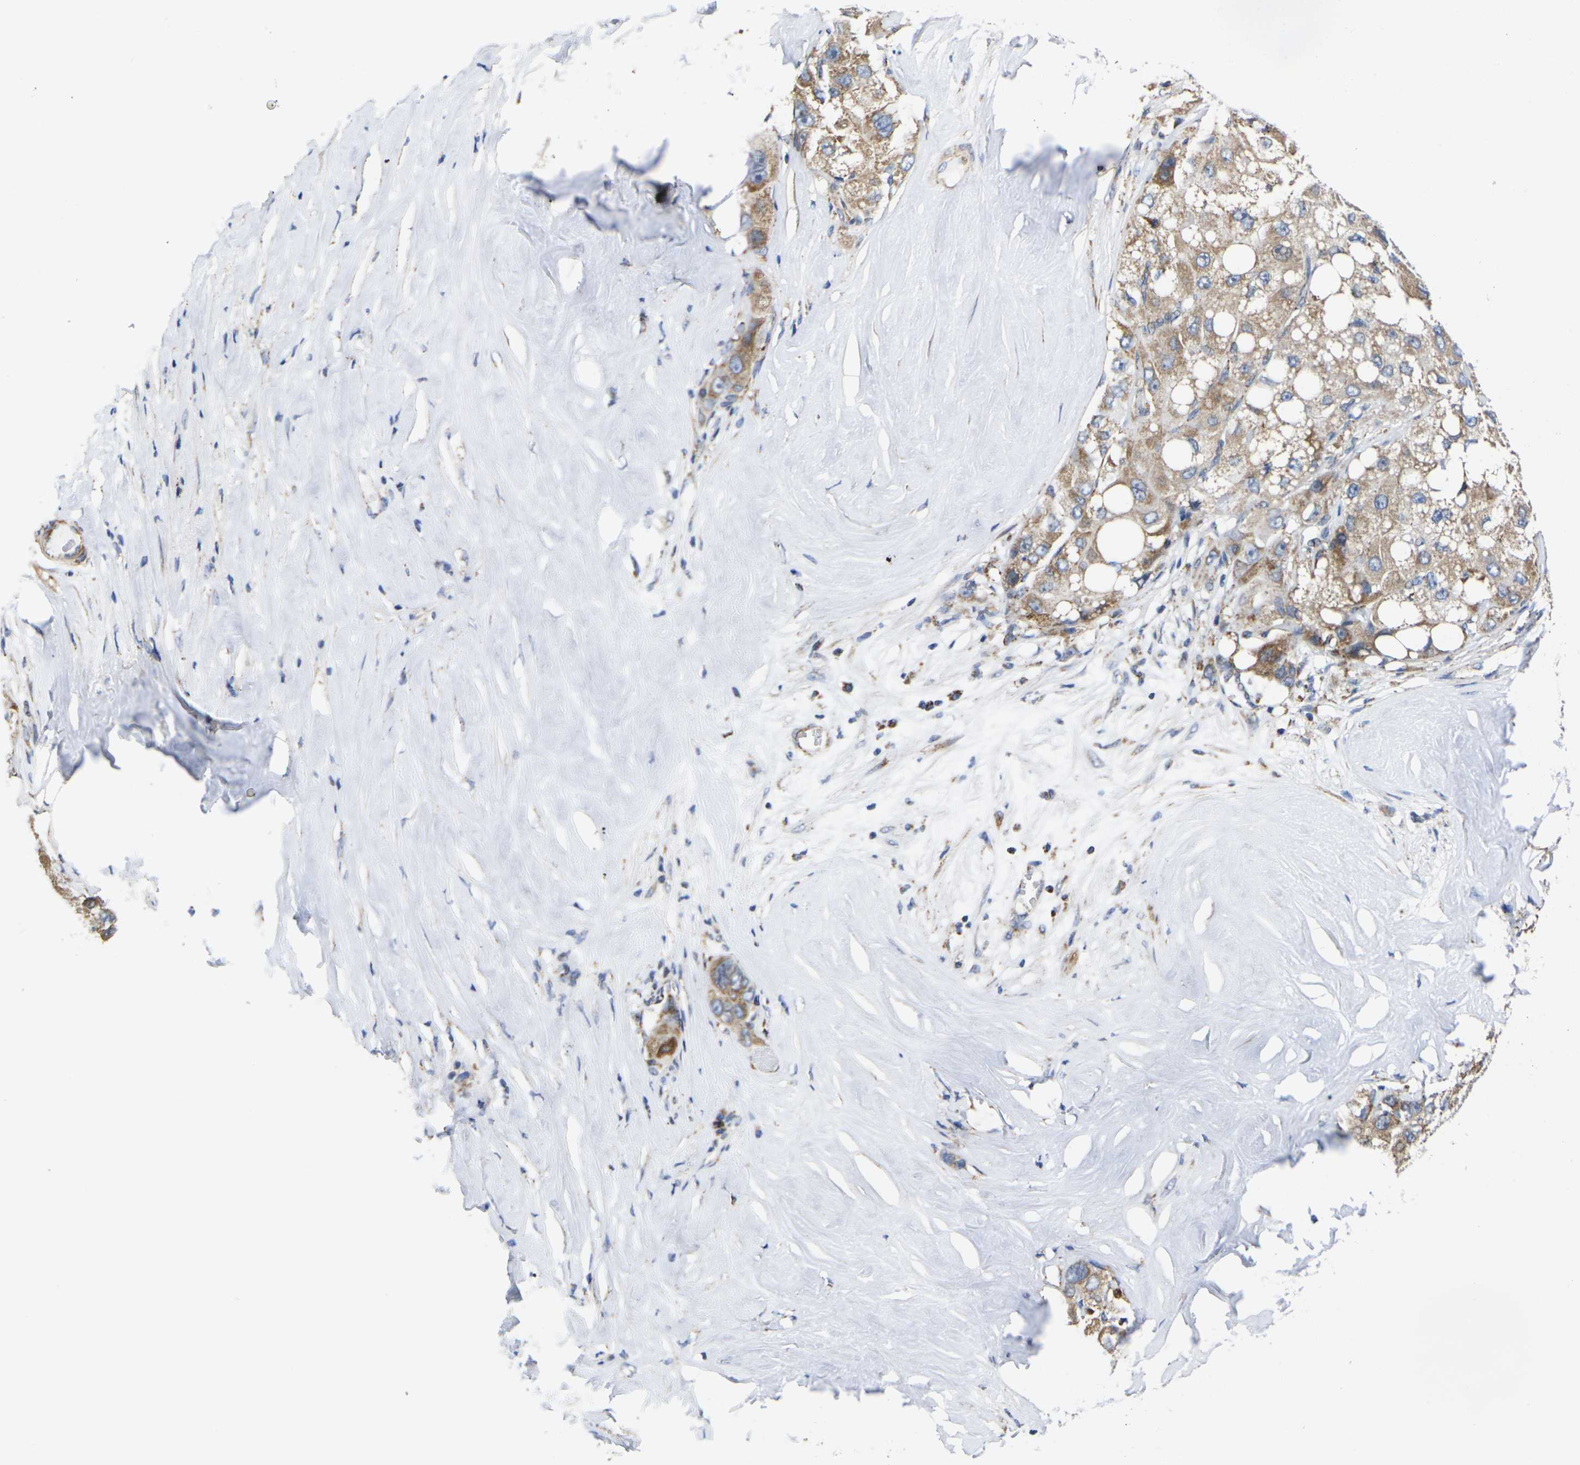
{"staining": {"intensity": "moderate", "quantity": ">75%", "location": "cytoplasmic/membranous"}, "tissue": "liver cancer", "cell_type": "Tumor cells", "image_type": "cancer", "snomed": [{"axis": "morphology", "description": "Carcinoma, Hepatocellular, NOS"}, {"axis": "topography", "description": "Liver"}], "caption": "DAB (3,3'-diaminobenzidine) immunohistochemical staining of hepatocellular carcinoma (liver) exhibits moderate cytoplasmic/membranous protein staining in about >75% of tumor cells.", "gene": "P2RY11", "patient": {"sex": "male", "age": 80}}